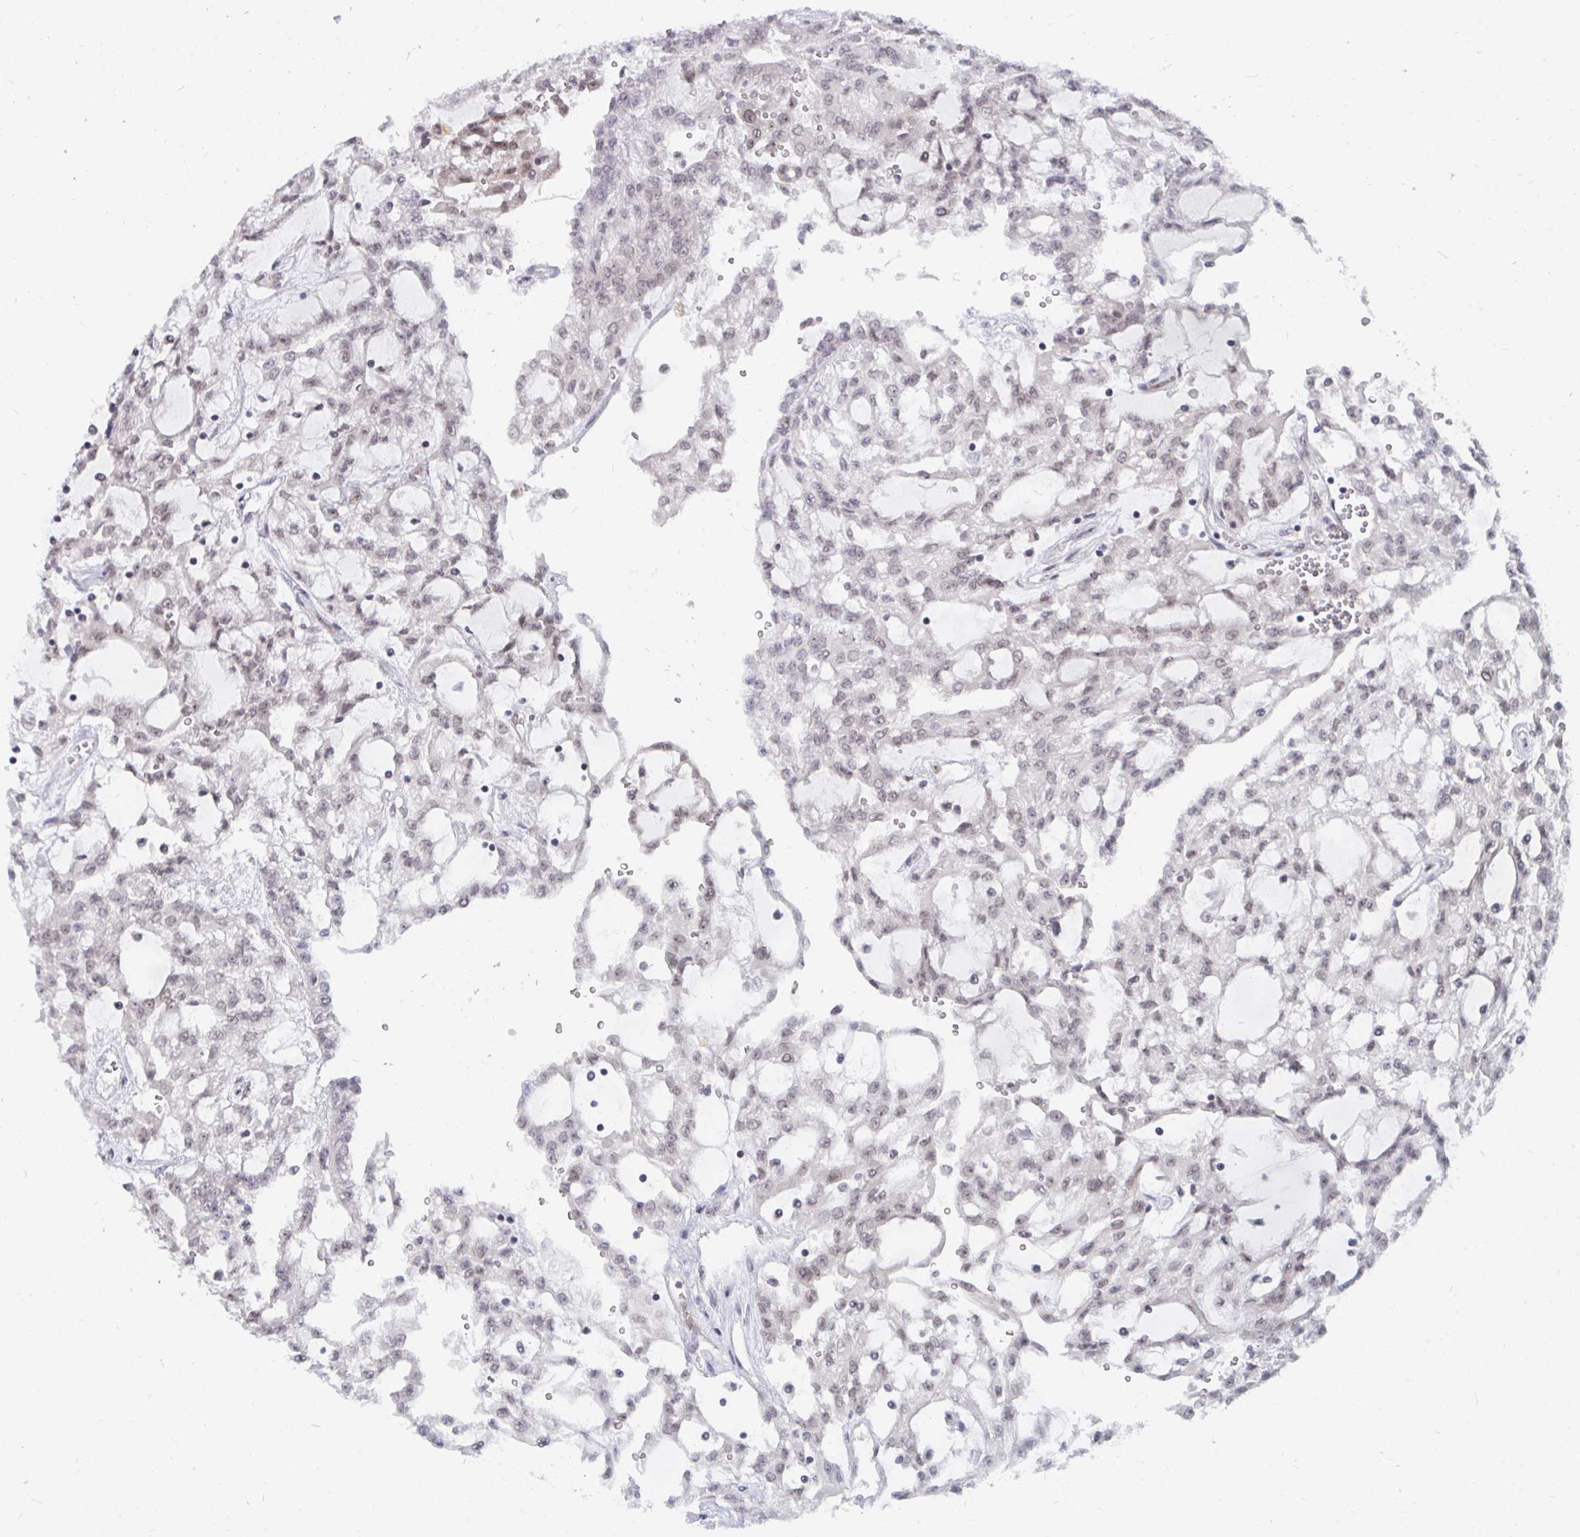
{"staining": {"intensity": "negative", "quantity": "none", "location": "none"}, "tissue": "renal cancer", "cell_type": "Tumor cells", "image_type": "cancer", "snomed": [{"axis": "morphology", "description": "Adenocarcinoma, NOS"}, {"axis": "topography", "description": "Kidney"}], "caption": "This is an immunohistochemistry photomicrograph of human renal adenocarcinoma. There is no positivity in tumor cells.", "gene": "TRIP12", "patient": {"sex": "male", "age": 63}}